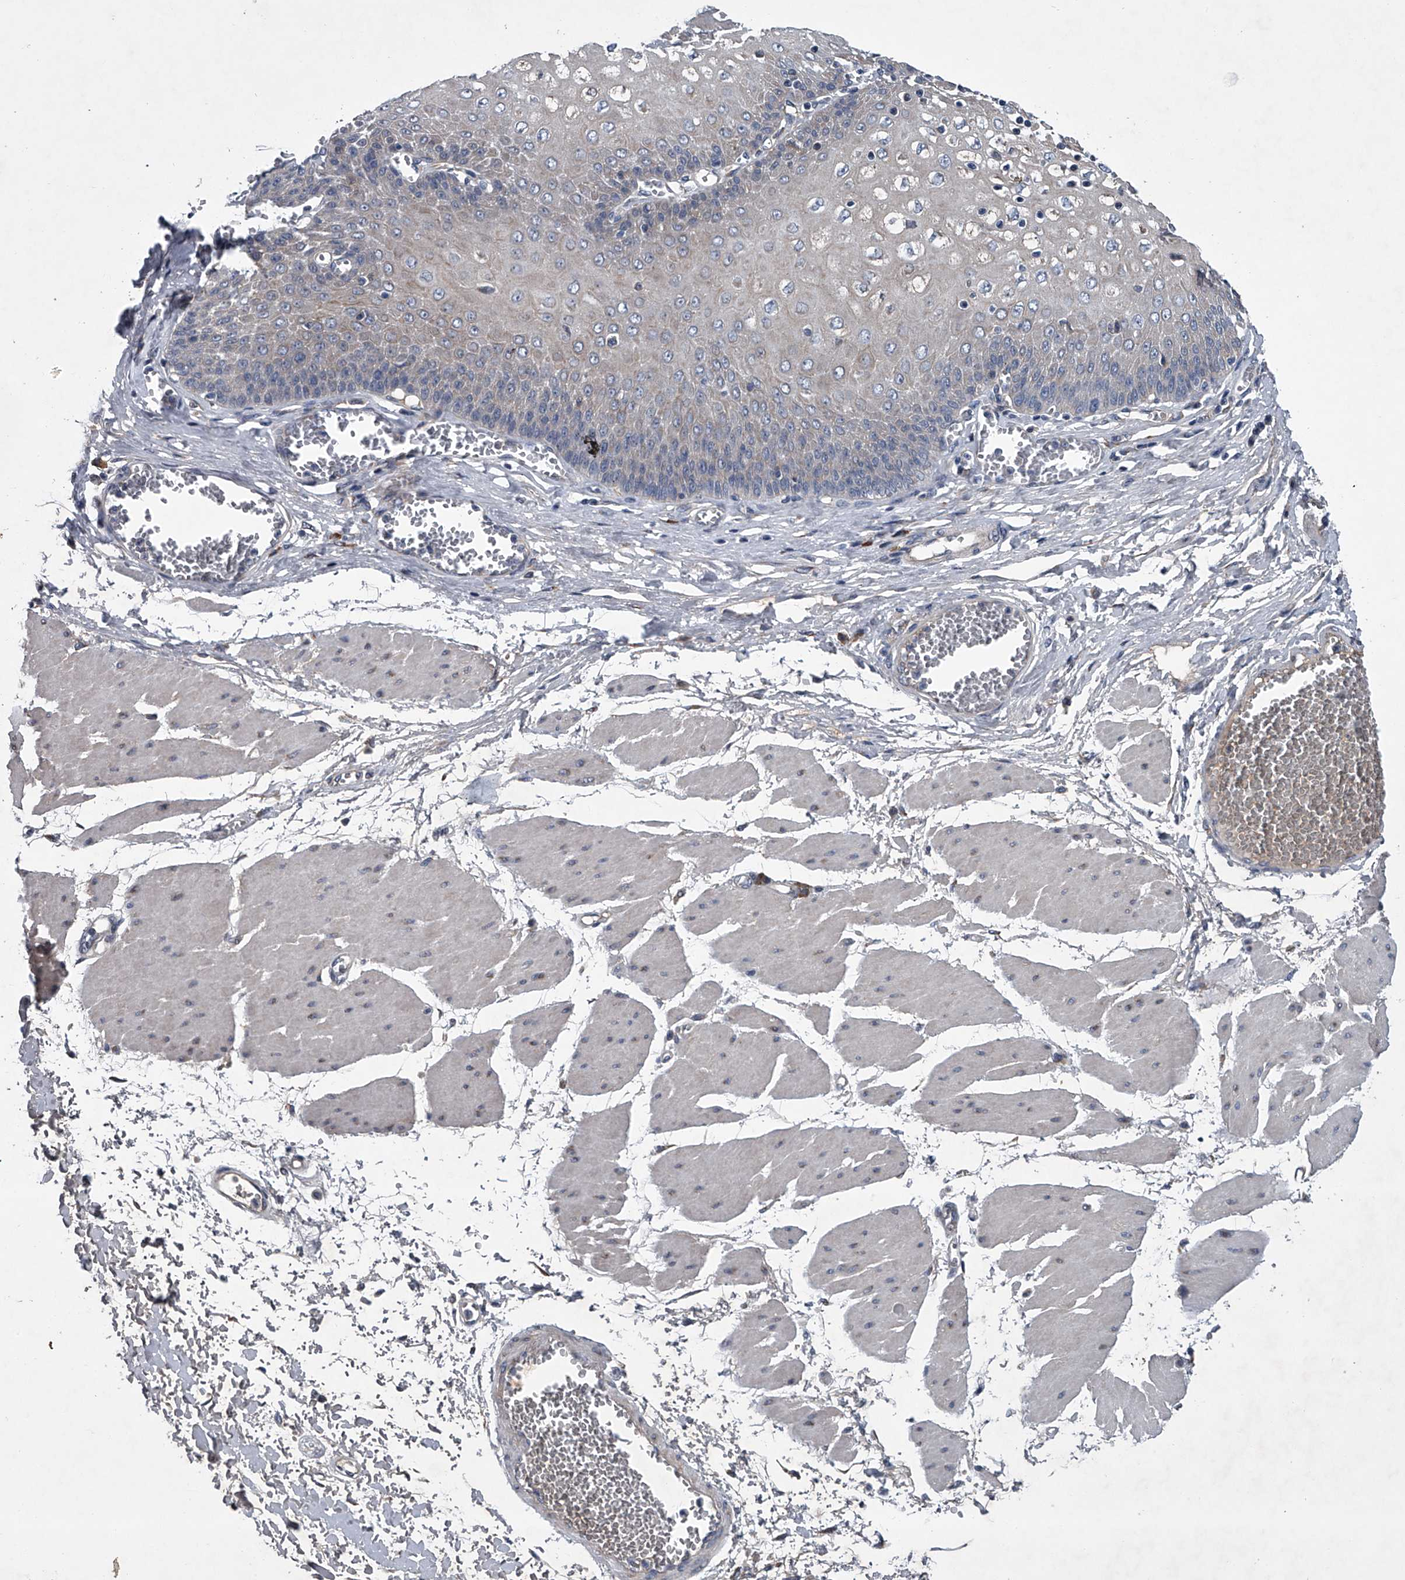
{"staining": {"intensity": "moderate", "quantity": "<25%", "location": "cytoplasmic/membranous"}, "tissue": "esophagus", "cell_type": "Squamous epithelial cells", "image_type": "normal", "snomed": [{"axis": "morphology", "description": "Normal tissue, NOS"}, {"axis": "topography", "description": "Esophagus"}], "caption": "This histopathology image exhibits immunohistochemistry staining of unremarkable esophagus, with low moderate cytoplasmic/membranous positivity in about <25% of squamous epithelial cells.", "gene": "ABCG1", "patient": {"sex": "male", "age": 60}}